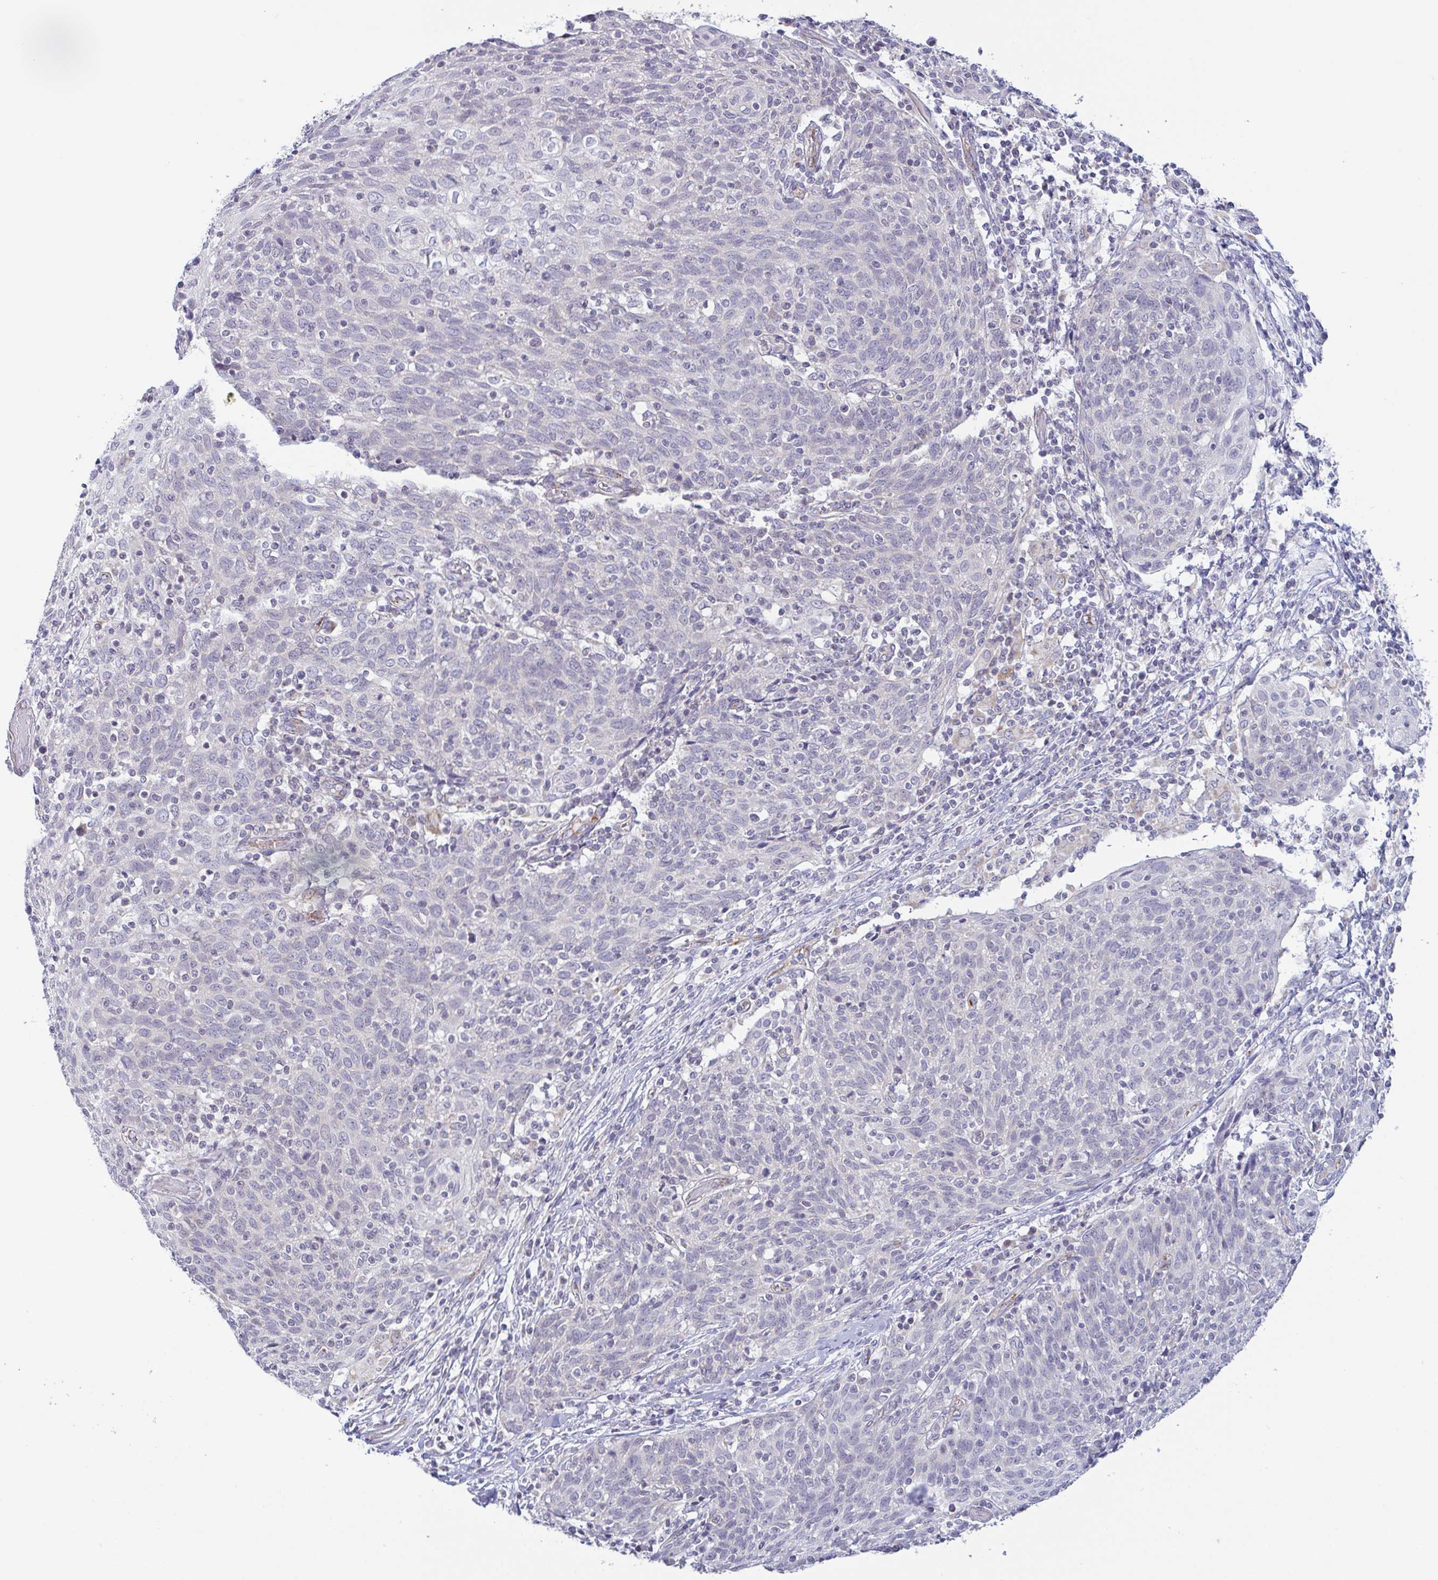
{"staining": {"intensity": "negative", "quantity": "none", "location": "none"}, "tissue": "cervical cancer", "cell_type": "Tumor cells", "image_type": "cancer", "snomed": [{"axis": "morphology", "description": "Squamous cell carcinoma, NOS"}, {"axis": "topography", "description": "Cervix"}], "caption": "Human cervical cancer (squamous cell carcinoma) stained for a protein using immunohistochemistry (IHC) demonstrates no expression in tumor cells.", "gene": "PLCD4", "patient": {"sex": "female", "age": 52}}